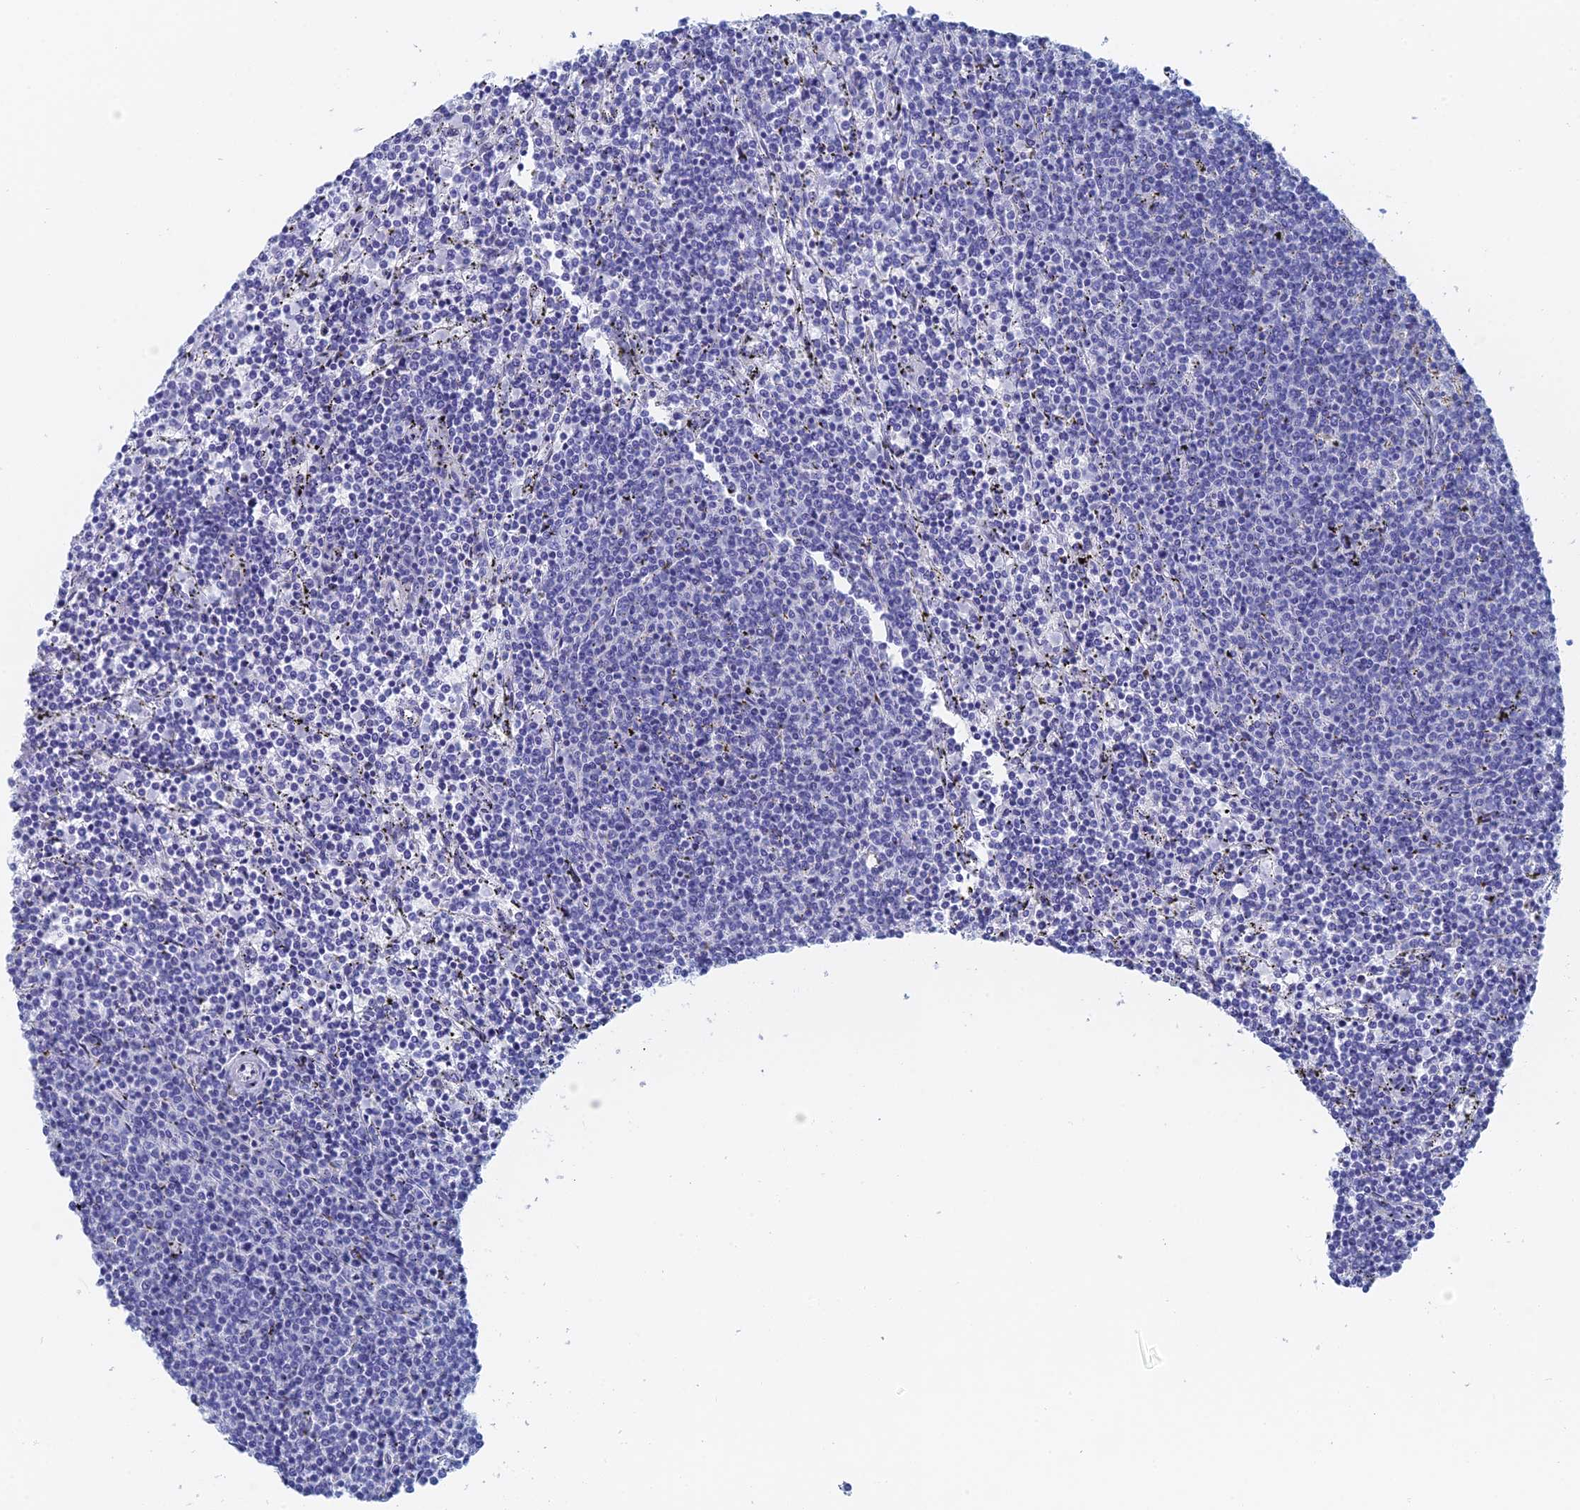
{"staining": {"intensity": "negative", "quantity": "none", "location": "none"}, "tissue": "lymphoma", "cell_type": "Tumor cells", "image_type": "cancer", "snomed": [{"axis": "morphology", "description": "Malignant lymphoma, non-Hodgkin's type, Low grade"}, {"axis": "topography", "description": "Spleen"}], "caption": "A high-resolution histopathology image shows IHC staining of malignant lymphoma, non-Hodgkin's type (low-grade), which shows no significant positivity in tumor cells.", "gene": "KCNK18", "patient": {"sex": "female", "age": 50}}